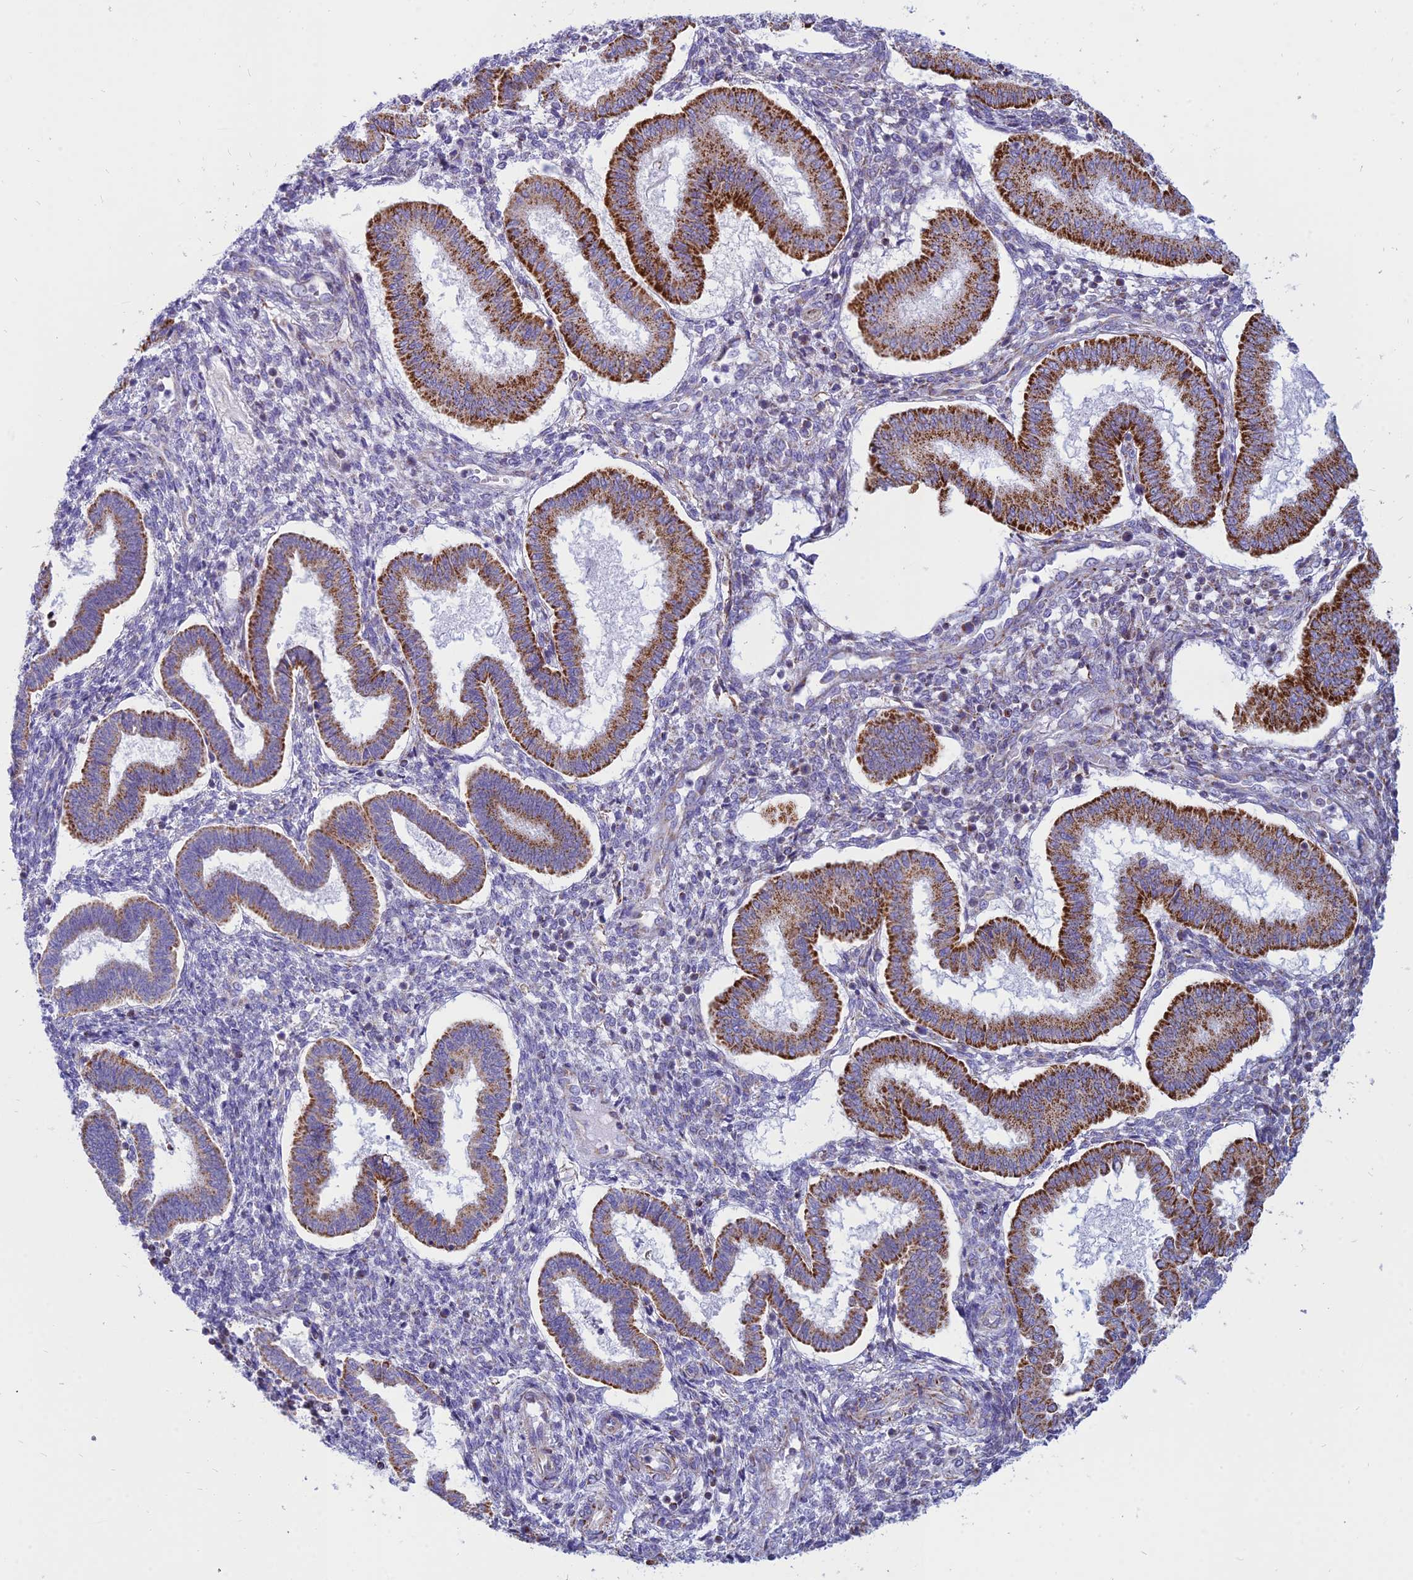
{"staining": {"intensity": "negative", "quantity": "none", "location": "none"}, "tissue": "endometrium", "cell_type": "Cells in endometrial stroma", "image_type": "normal", "snomed": [{"axis": "morphology", "description": "Normal tissue, NOS"}, {"axis": "topography", "description": "Endometrium"}], "caption": "Immunohistochemistry (IHC) micrograph of benign endometrium: human endometrium stained with DAB shows no significant protein positivity in cells in endometrial stroma.", "gene": "PACC1", "patient": {"sex": "female", "age": 24}}